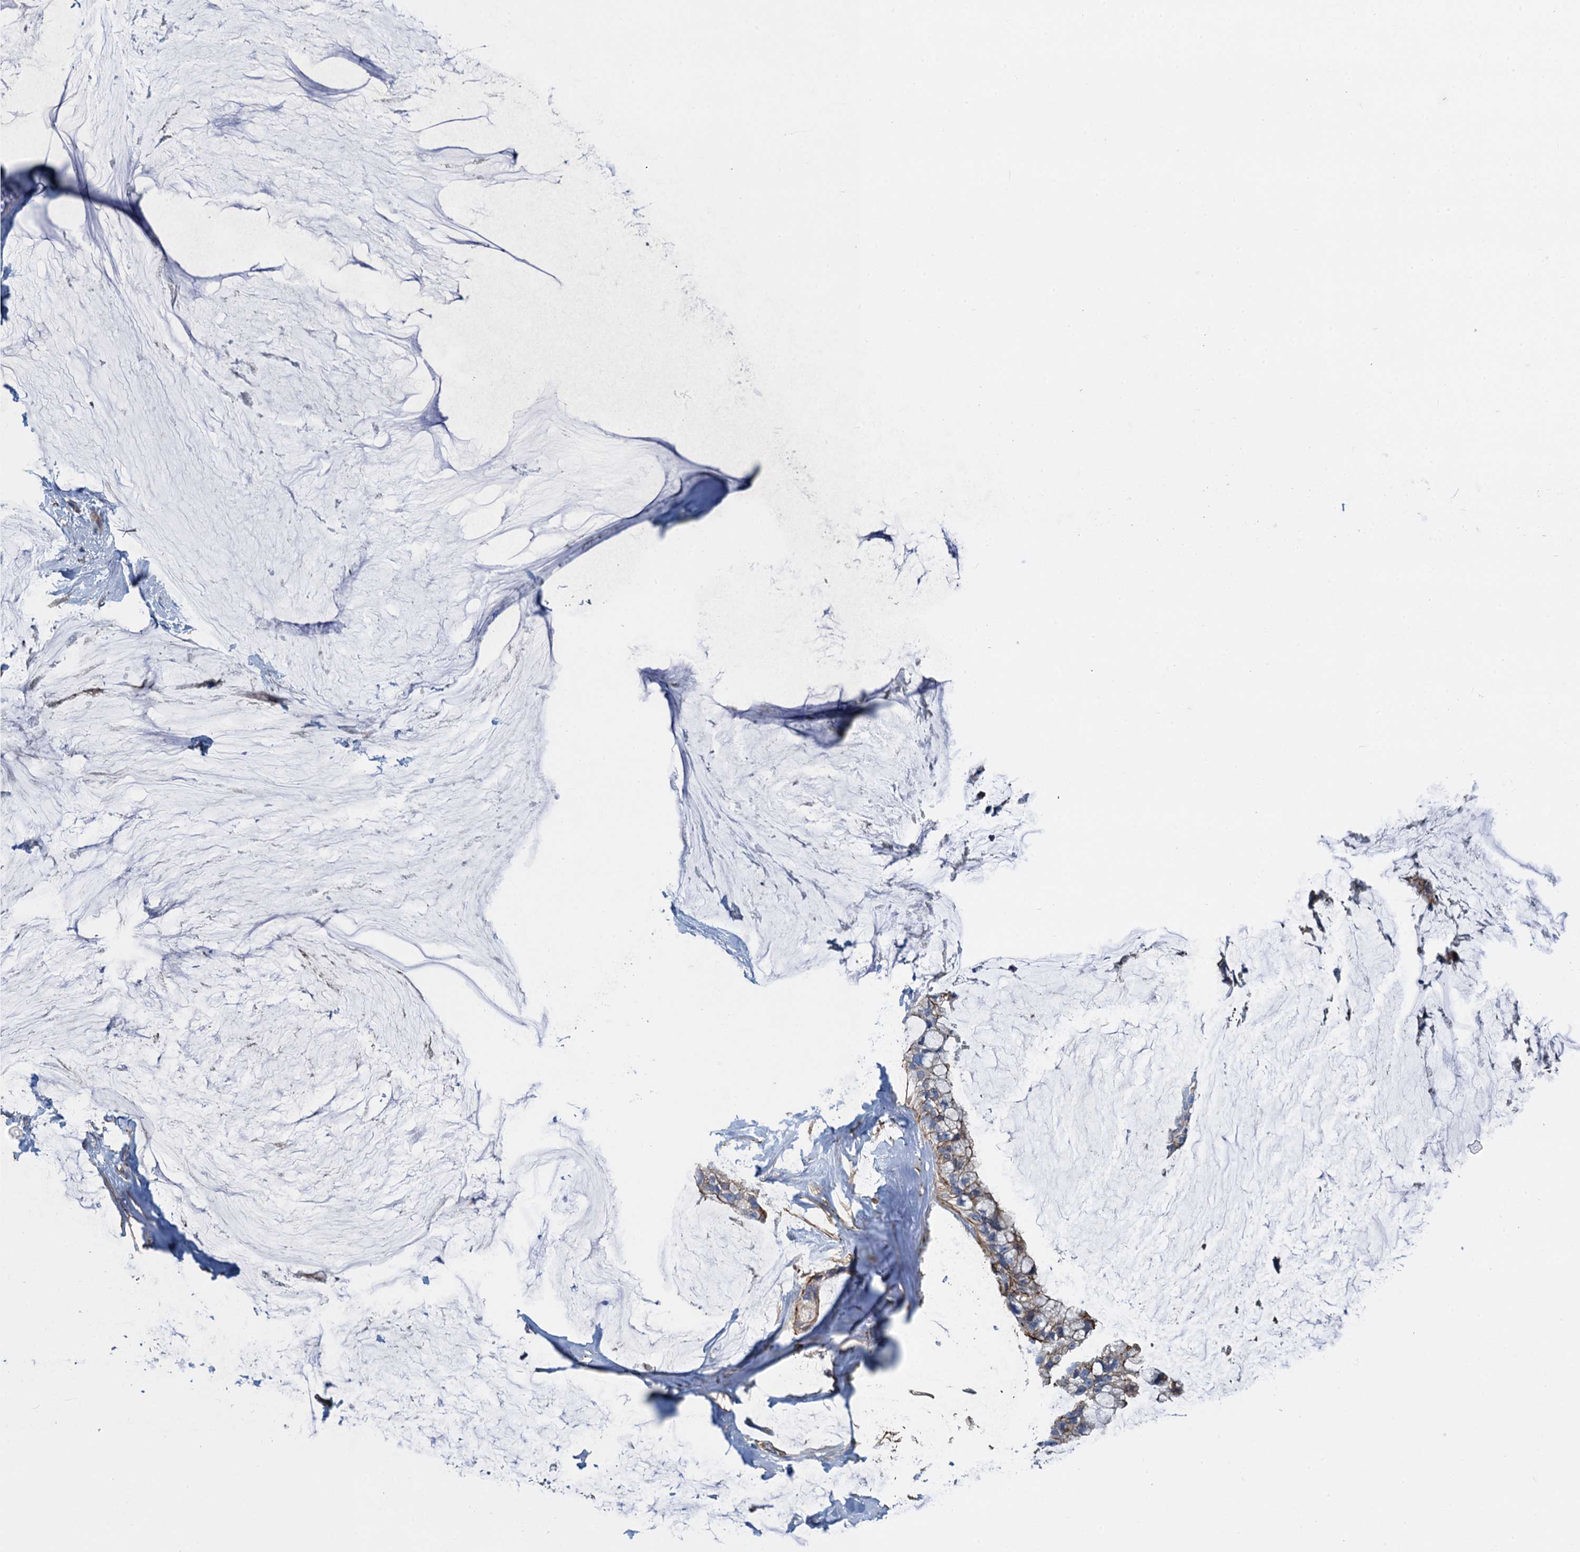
{"staining": {"intensity": "weak", "quantity": "25%-75%", "location": "cytoplasmic/membranous"}, "tissue": "ovarian cancer", "cell_type": "Tumor cells", "image_type": "cancer", "snomed": [{"axis": "morphology", "description": "Cystadenocarcinoma, mucinous, NOS"}, {"axis": "topography", "description": "Ovary"}], "caption": "Immunohistochemistry micrograph of ovarian cancer stained for a protein (brown), which shows low levels of weak cytoplasmic/membranous expression in about 25%-75% of tumor cells.", "gene": "PROSER2", "patient": {"sex": "female", "age": 39}}